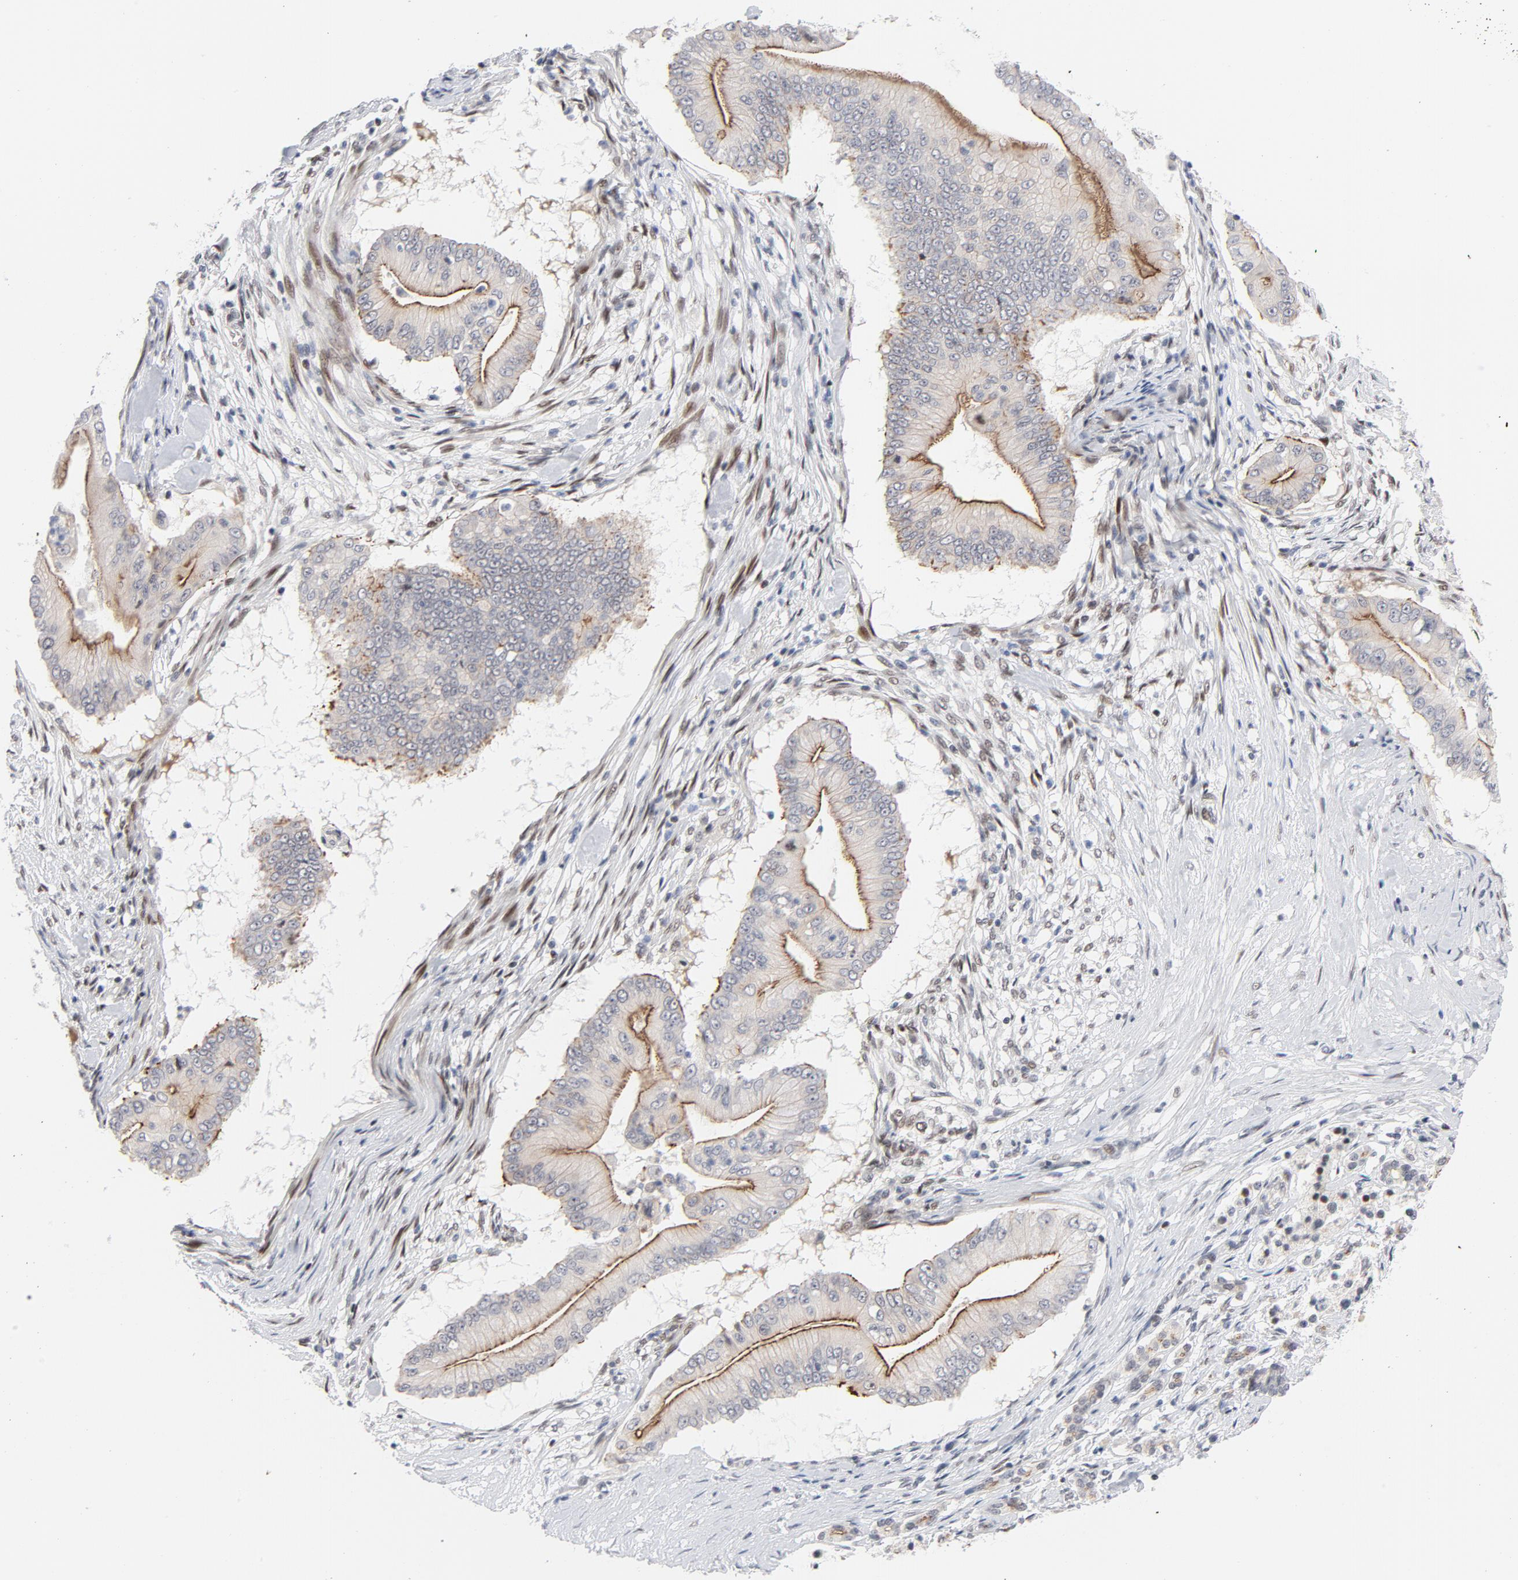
{"staining": {"intensity": "moderate", "quantity": "<25%", "location": "cytoplasmic/membranous"}, "tissue": "pancreatic cancer", "cell_type": "Tumor cells", "image_type": "cancer", "snomed": [{"axis": "morphology", "description": "Adenocarcinoma, NOS"}, {"axis": "topography", "description": "Pancreas"}], "caption": "Protein staining shows moderate cytoplasmic/membranous positivity in about <25% of tumor cells in pancreatic cancer.", "gene": "NFIC", "patient": {"sex": "male", "age": 62}}